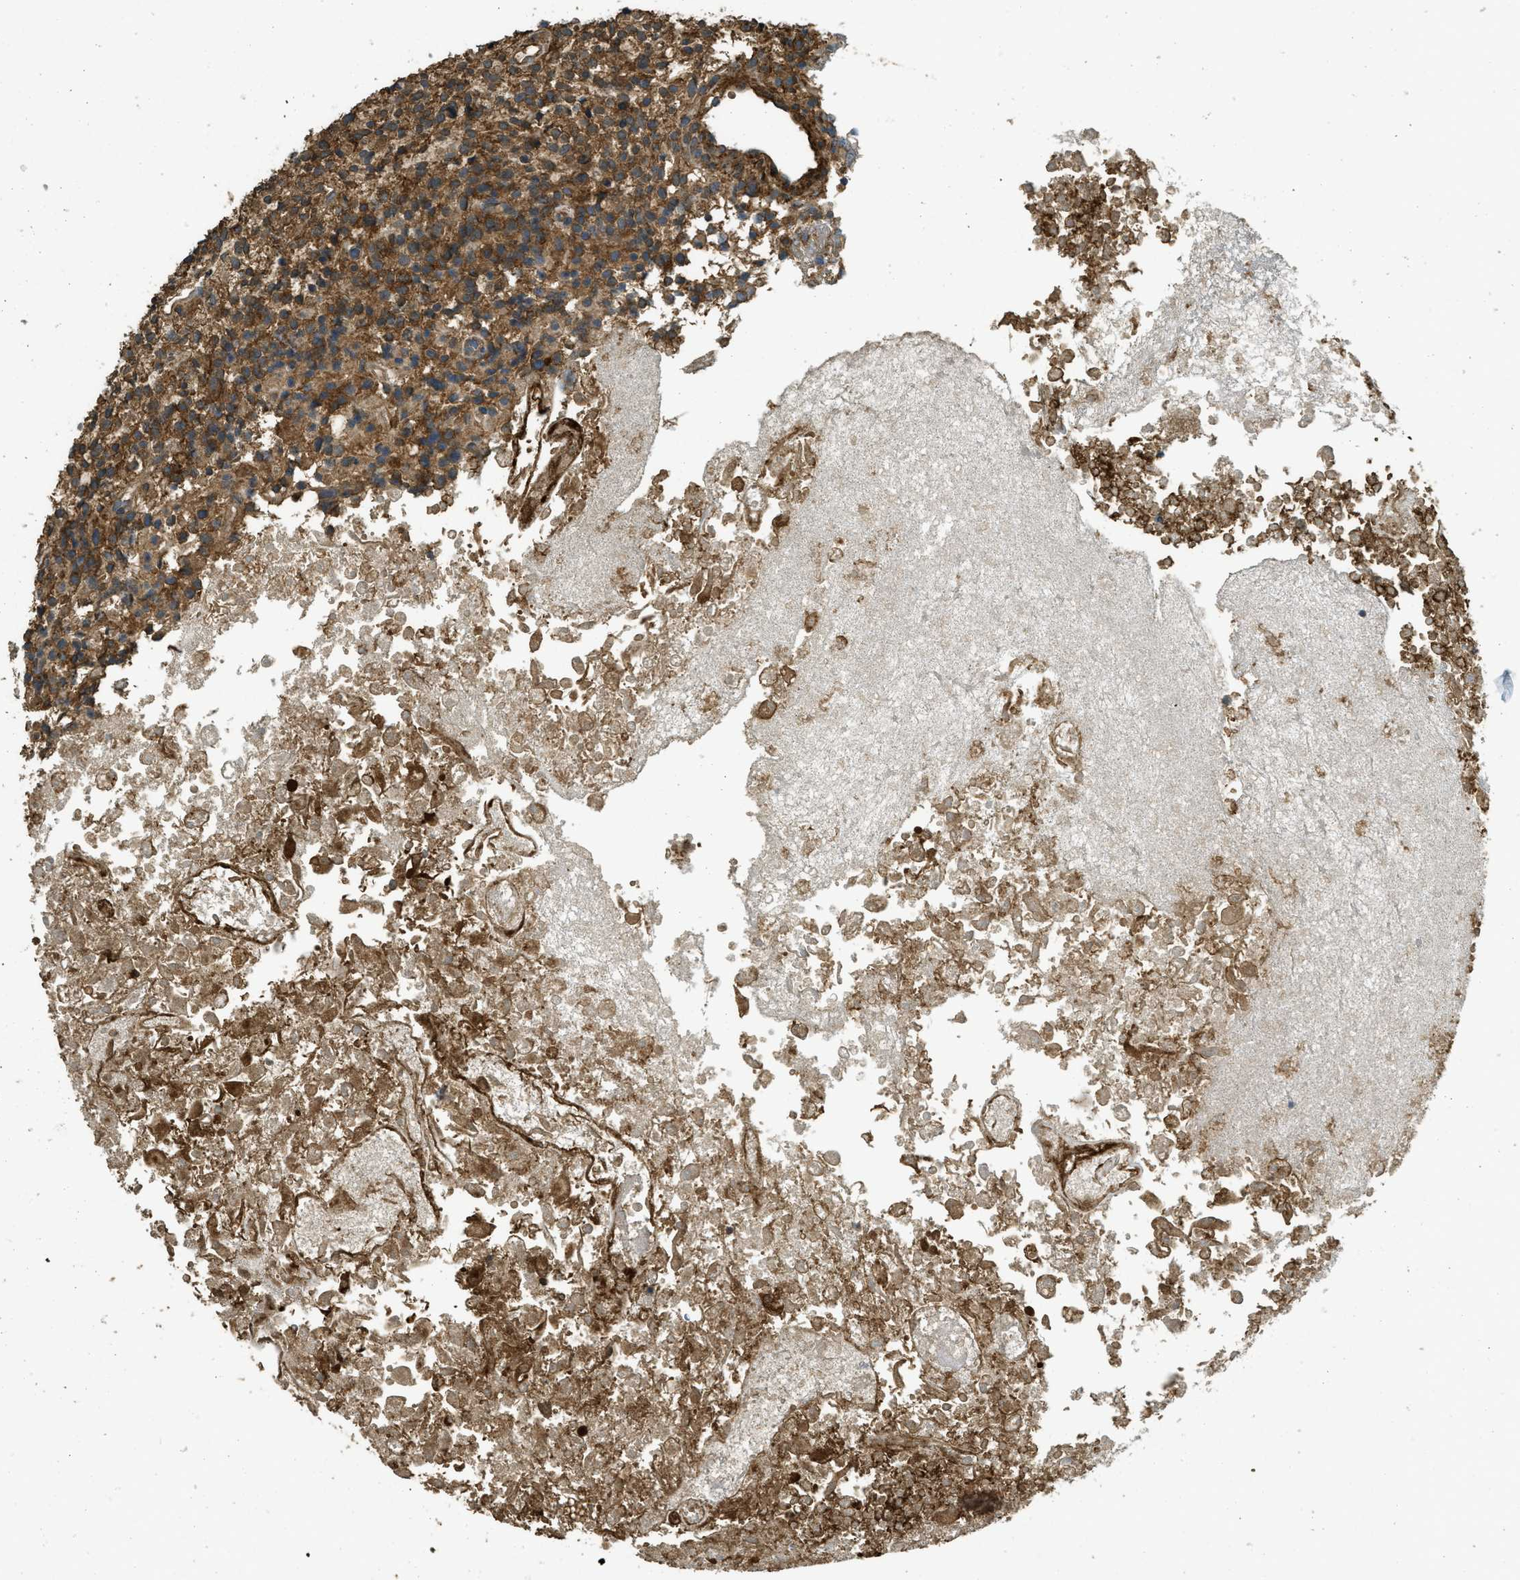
{"staining": {"intensity": "moderate", "quantity": ">75%", "location": "cytoplasmic/membranous"}, "tissue": "glioma", "cell_type": "Tumor cells", "image_type": "cancer", "snomed": [{"axis": "morphology", "description": "Glioma, malignant, High grade"}, {"axis": "topography", "description": "Brain"}], "caption": "Immunohistochemistry (IHC) micrograph of human glioma stained for a protein (brown), which exhibits medium levels of moderate cytoplasmic/membranous positivity in about >75% of tumor cells.", "gene": "CD276", "patient": {"sex": "female", "age": 59}}